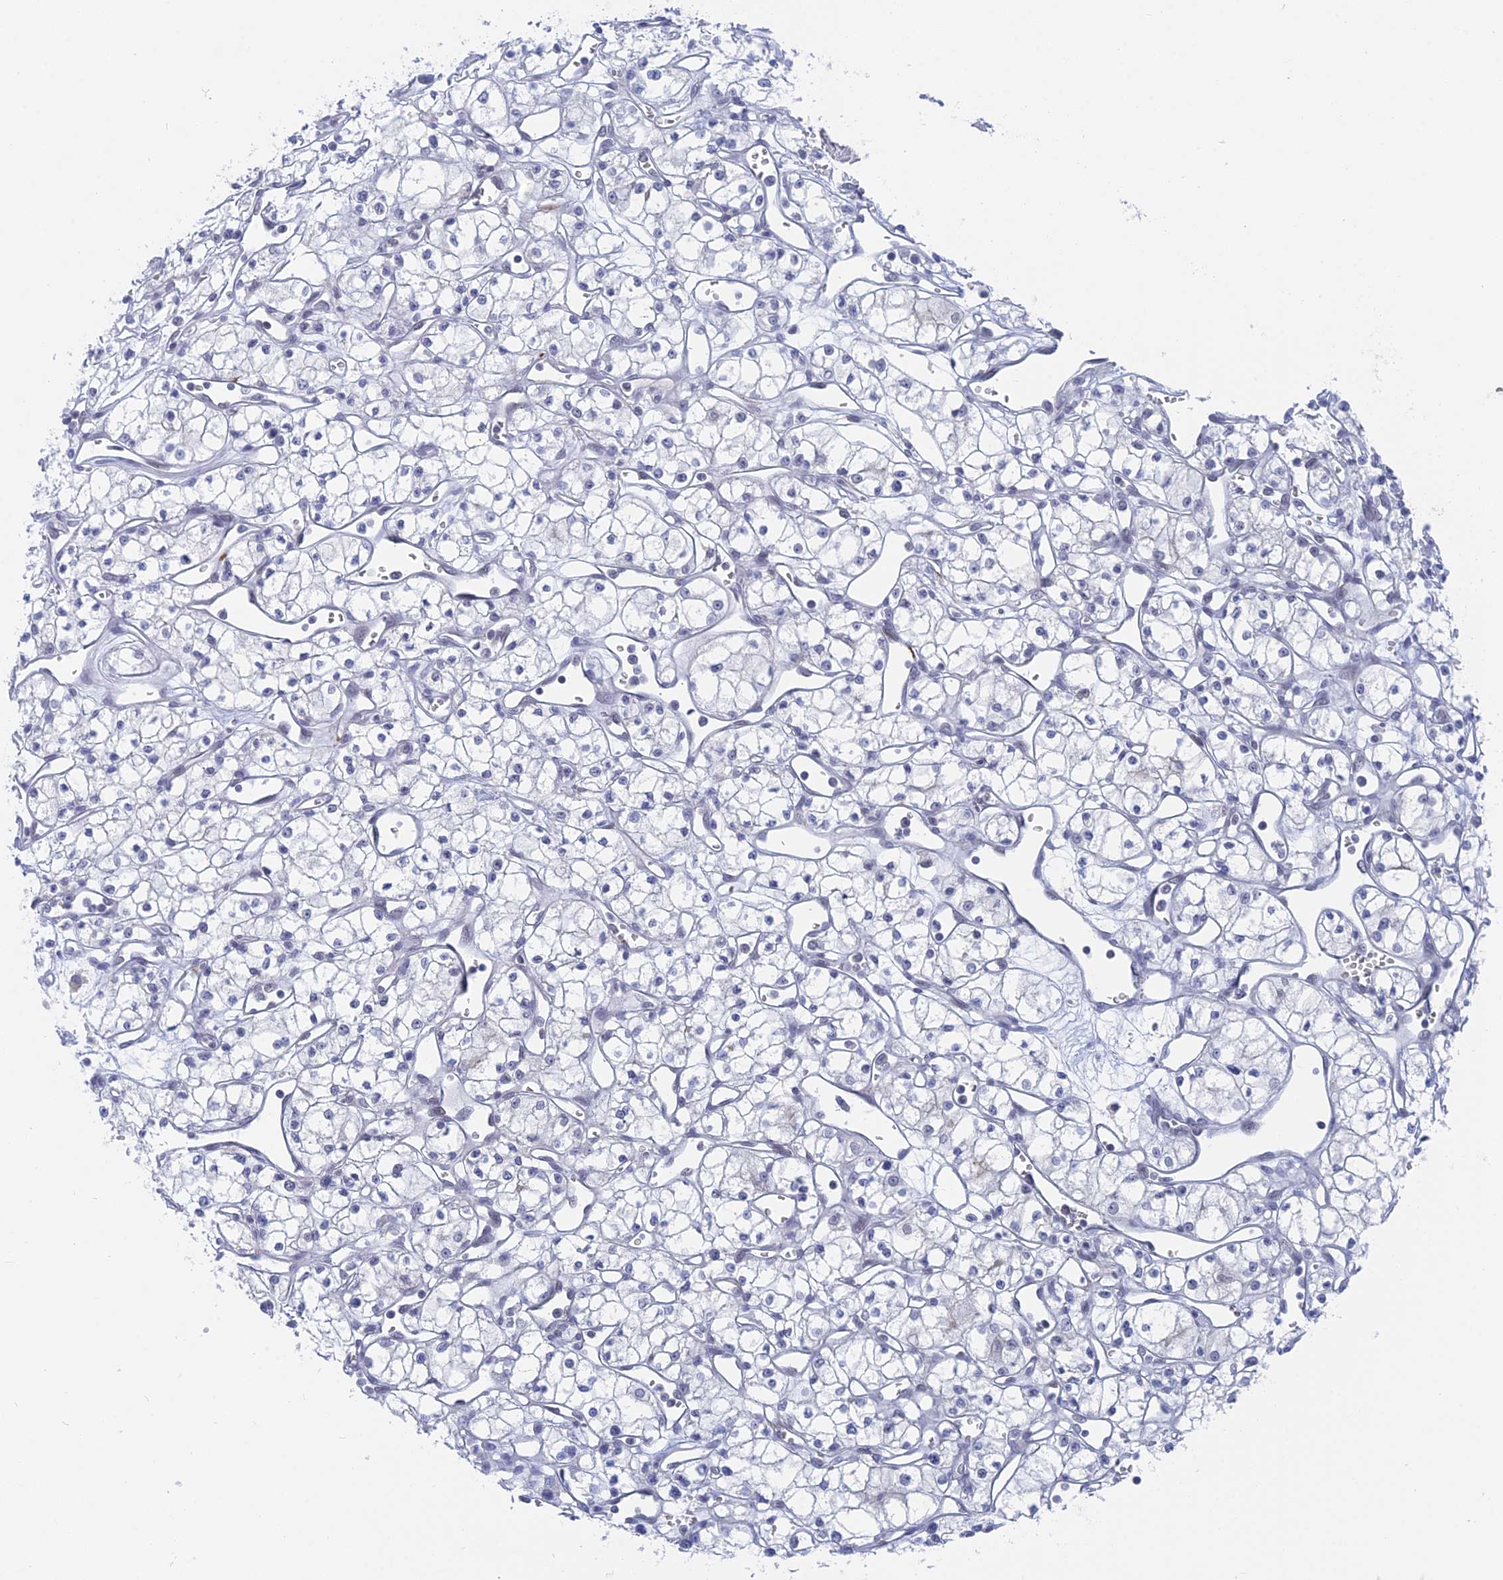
{"staining": {"intensity": "negative", "quantity": "none", "location": "none"}, "tissue": "renal cancer", "cell_type": "Tumor cells", "image_type": "cancer", "snomed": [{"axis": "morphology", "description": "Adenocarcinoma, NOS"}, {"axis": "topography", "description": "Kidney"}], "caption": "An IHC histopathology image of adenocarcinoma (renal) is shown. There is no staining in tumor cells of adenocarcinoma (renal).", "gene": "BRD2", "patient": {"sex": "male", "age": 59}}